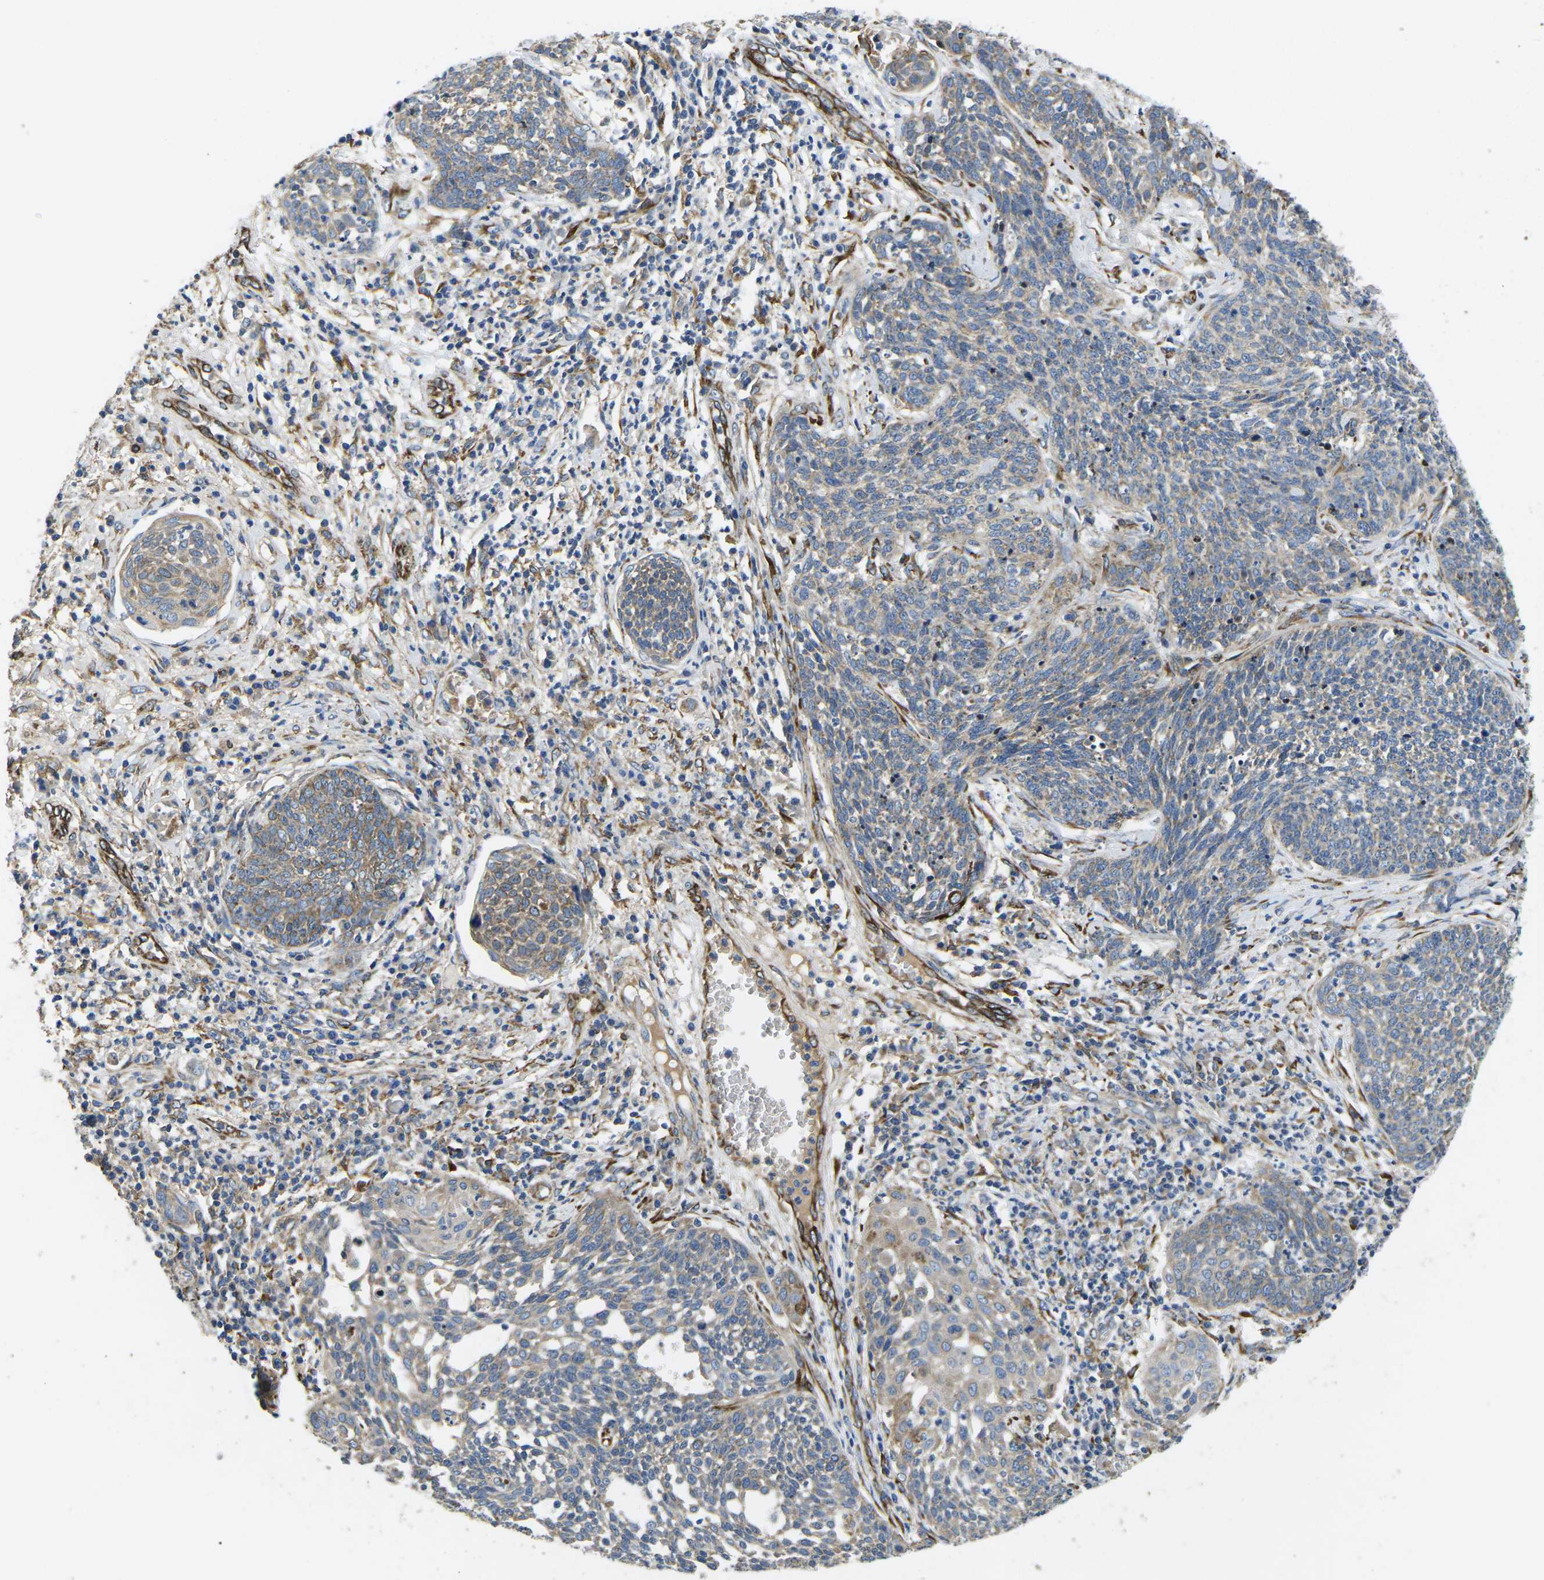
{"staining": {"intensity": "moderate", "quantity": "<25%", "location": "cytoplasmic/membranous"}, "tissue": "cervical cancer", "cell_type": "Tumor cells", "image_type": "cancer", "snomed": [{"axis": "morphology", "description": "Squamous cell carcinoma, NOS"}, {"axis": "topography", "description": "Cervix"}], "caption": "Protein expression analysis of human squamous cell carcinoma (cervical) reveals moderate cytoplasmic/membranous positivity in about <25% of tumor cells. (DAB = brown stain, brightfield microscopy at high magnification).", "gene": "PDZD8", "patient": {"sex": "female", "age": 34}}